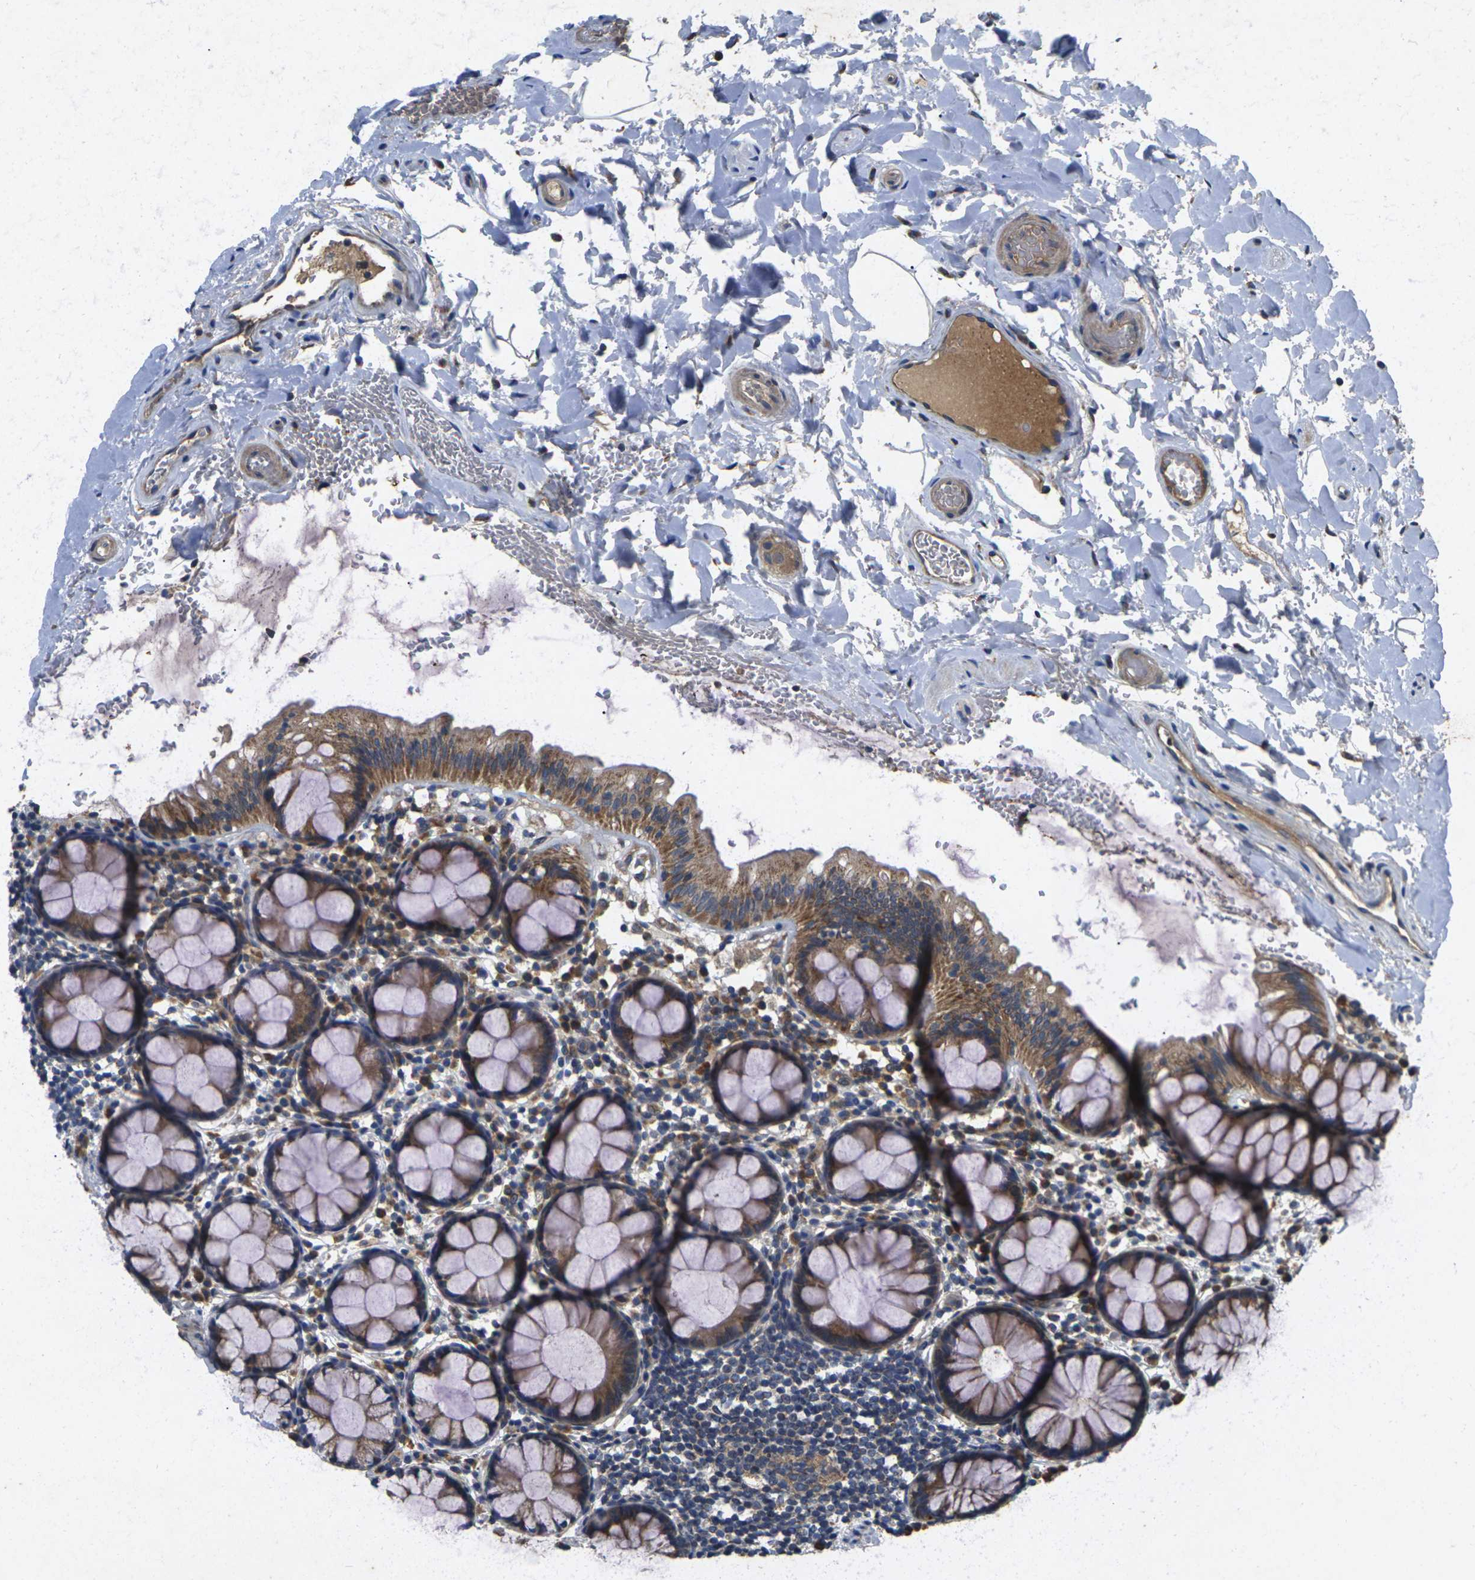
{"staining": {"intensity": "moderate", "quantity": ">75%", "location": "cytoplasmic/membranous"}, "tissue": "colon", "cell_type": "Endothelial cells", "image_type": "normal", "snomed": [{"axis": "morphology", "description": "Normal tissue, NOS"}, {"axis": "topography", "description": "Colon"}], "caption": "Protein expression analysis of benign colon reveals moderate cytoplasmic/membranous positivity in approximately >75% of endothelial cells.", "gene": "KIF1B", "patient": {"sex": "female", "age": 80}}